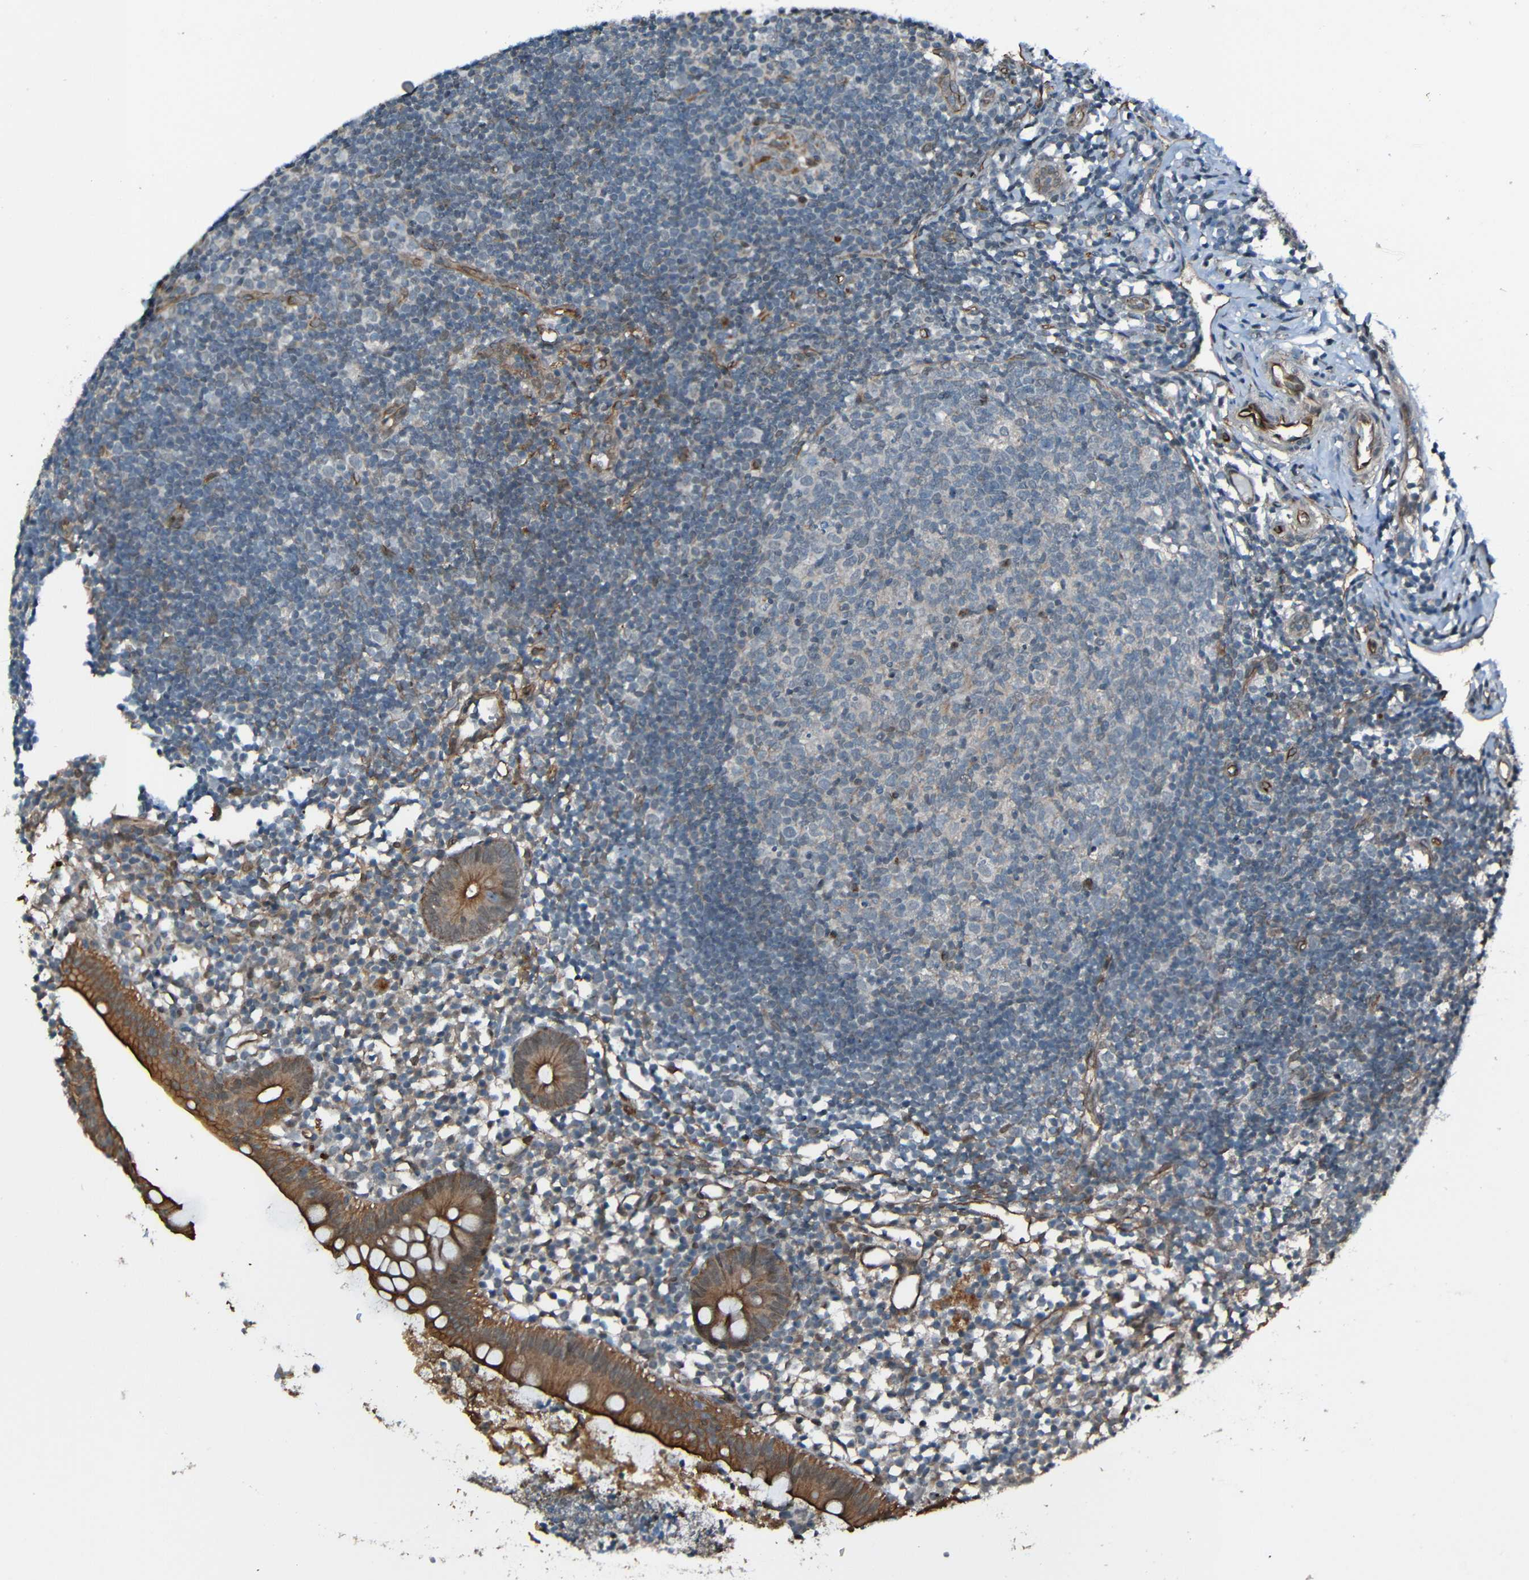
{"staining": {"intensity": "moderate", "quantity": "25%-75%", "location": "cytoplasmic/membranous"}, "tissue": "appendix", "cell_type": "Glandular cells", "image_type": "normal", "snomed": [{"axis": "morphology", "description": "Normal tissue, NOS"}, {"axis": "topography", "description": "Appendix"}], "caption": "IHC histopathology image of normal appendix: appendix stained using IHC exhibits medium levels of moderate protein expression localized specifically in the cytoplasmic/membranous of glandular cells, appearing as a cytoplasmic/membranous brown color.", "gene": "LGR5", "patient": {"sex": "female", "age": 20}}